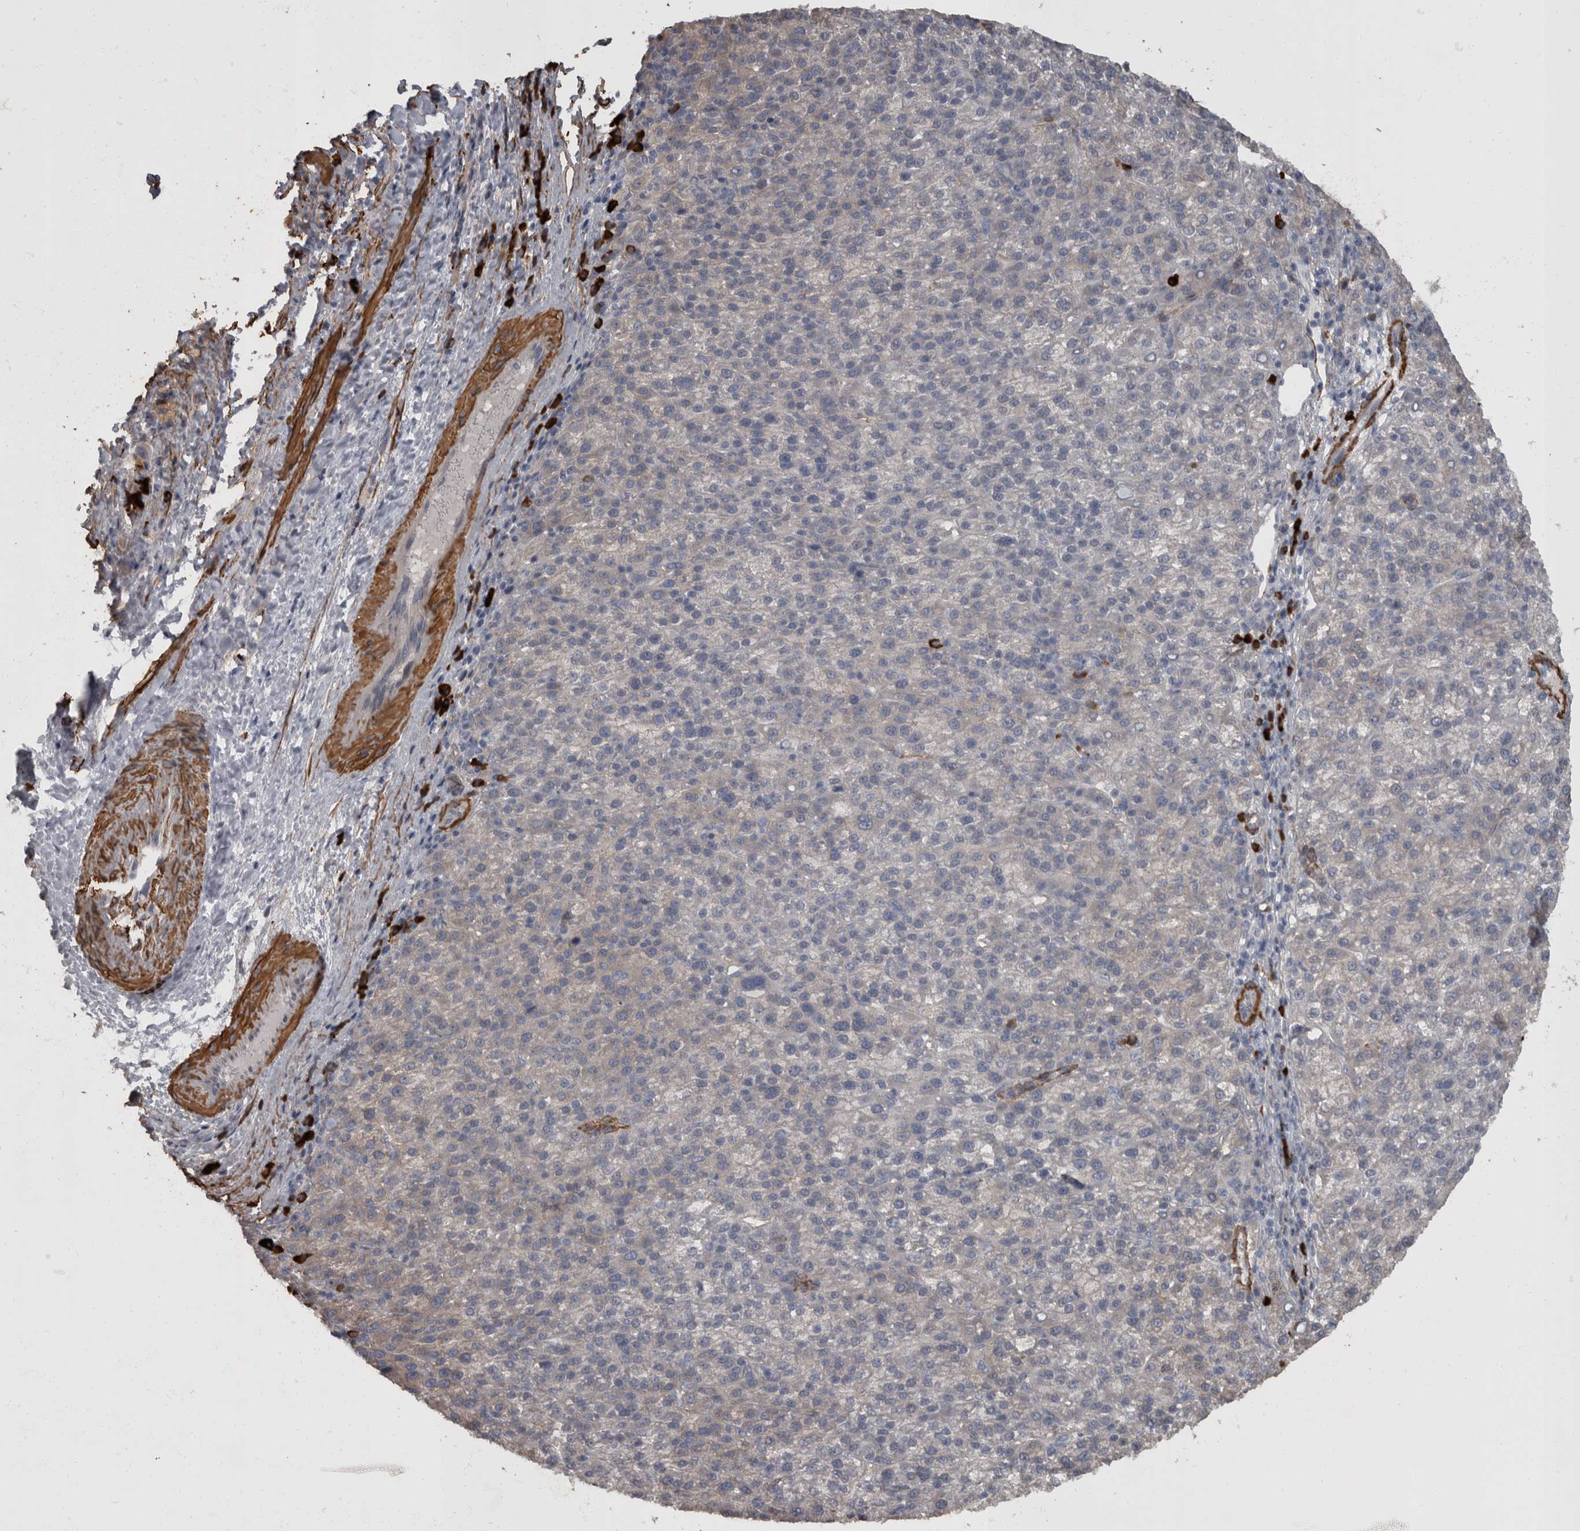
{"staining": {"intensity": "weak", "quantity": "<25%", "location": "cytoplasmic/membranous"}, "tissue": "liver cancer", "cell_type": "Tumor cells", "image_type": "cancer", "snomed": [{"axis": "morphology", "description": "Carcinoma, Hepatocellular, NOS"}, {"axis": "topography", "description": "Liver"}], "caption": "Tumor cells are negative for protein expression in human hepatocellular carcinoma (liver).", "gene": "MASTL", "patient": {"sex": "female", "age": 58}}